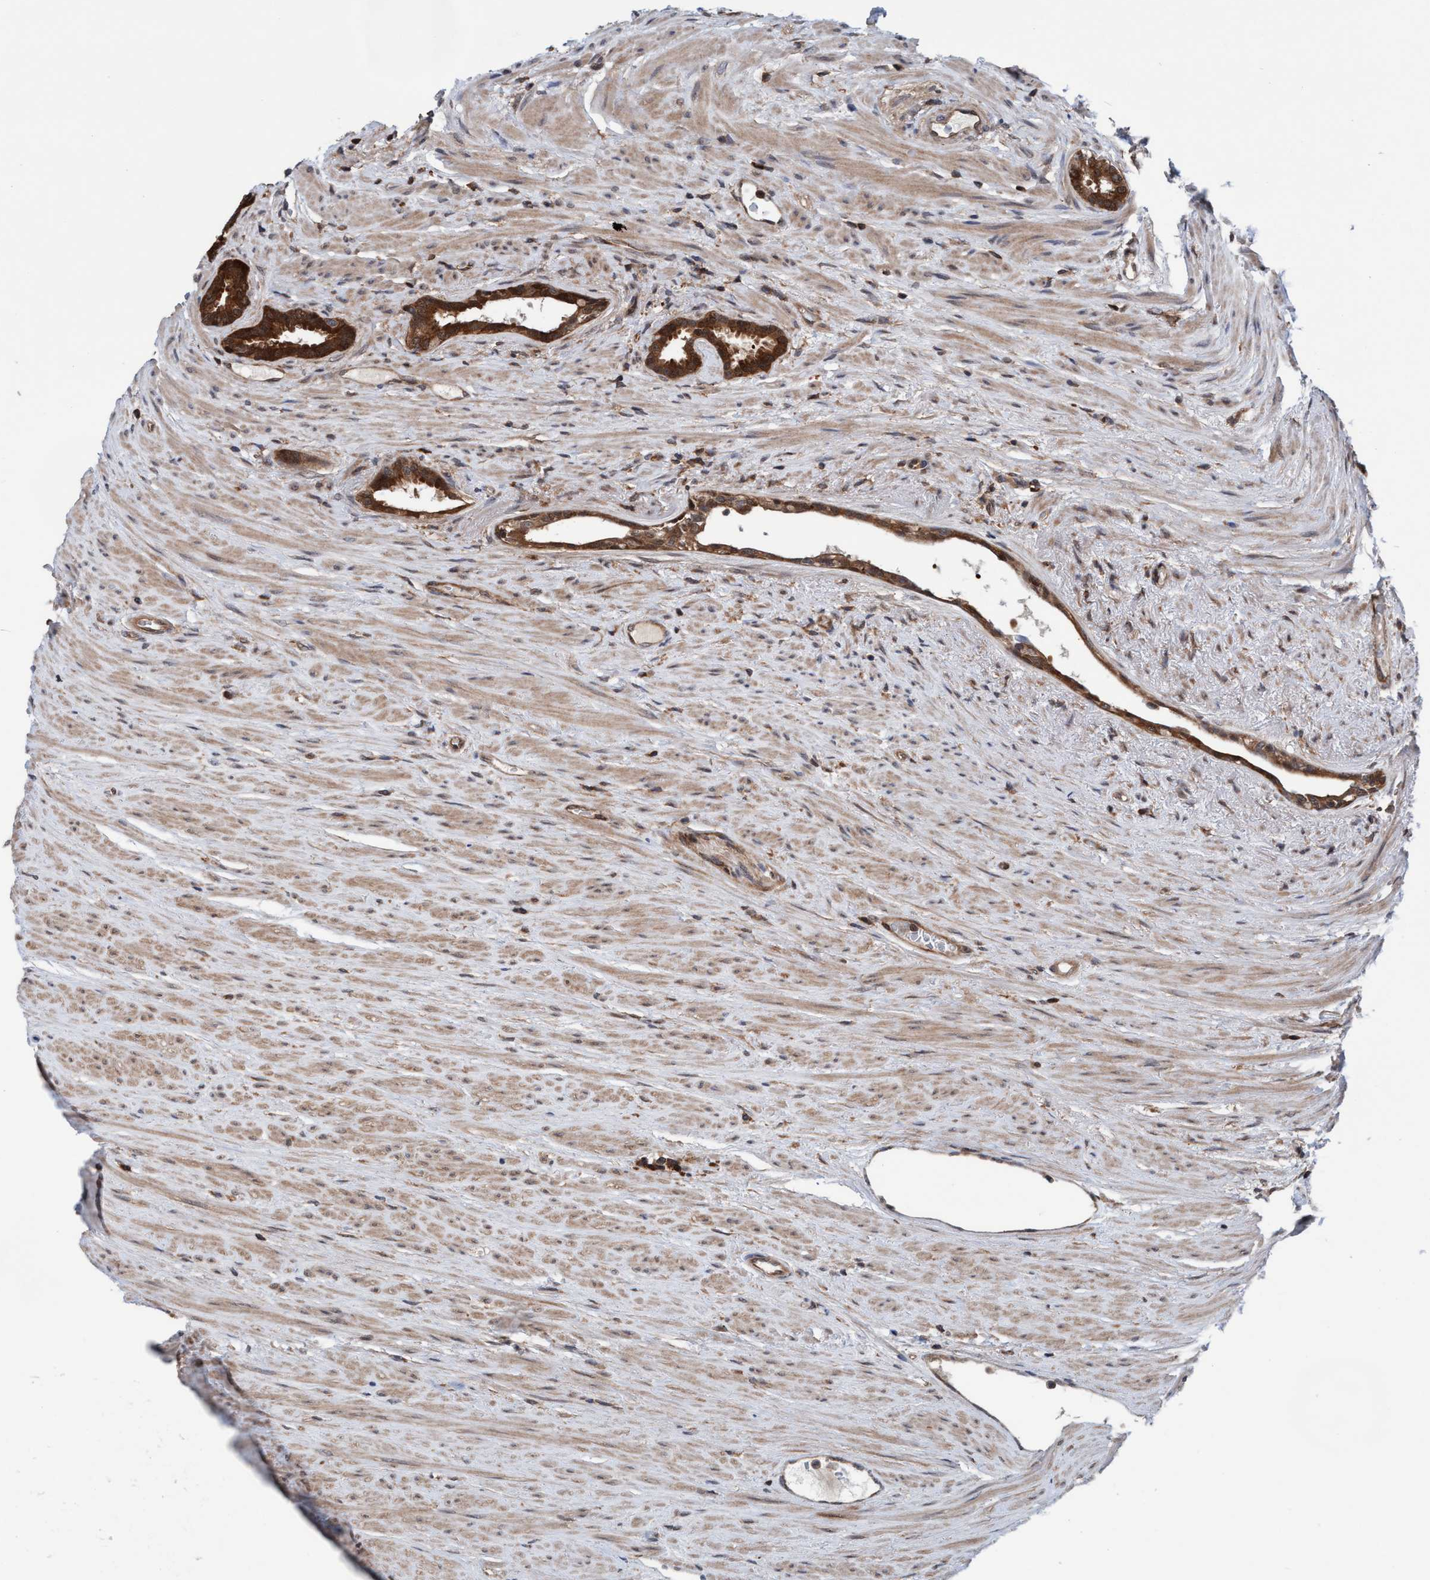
{"staining": {"intensity": "strong", "quantity": ">75%", "location": "cytoplasmic/membranous"}, "tissue": "prostate cancer", "cell_type": "Tumor cells", "image_type": "cancer", "snomed": [{"axis": "morphology", "description": "Adenocarcinoma, High grade"}, {"axis": "topography", "description": "Prostate"}], "caption": "Immunohistochemistry (IHC) micrograph of human prostate adenocarcinoma (high-grade) stained for a protein (brown), which reveals high levels of strong cytoplasmic/membranous staining in about >75% of tumor cells.", "gene": "GLOD4", "patient": {"sex": "male", "age": 71}}